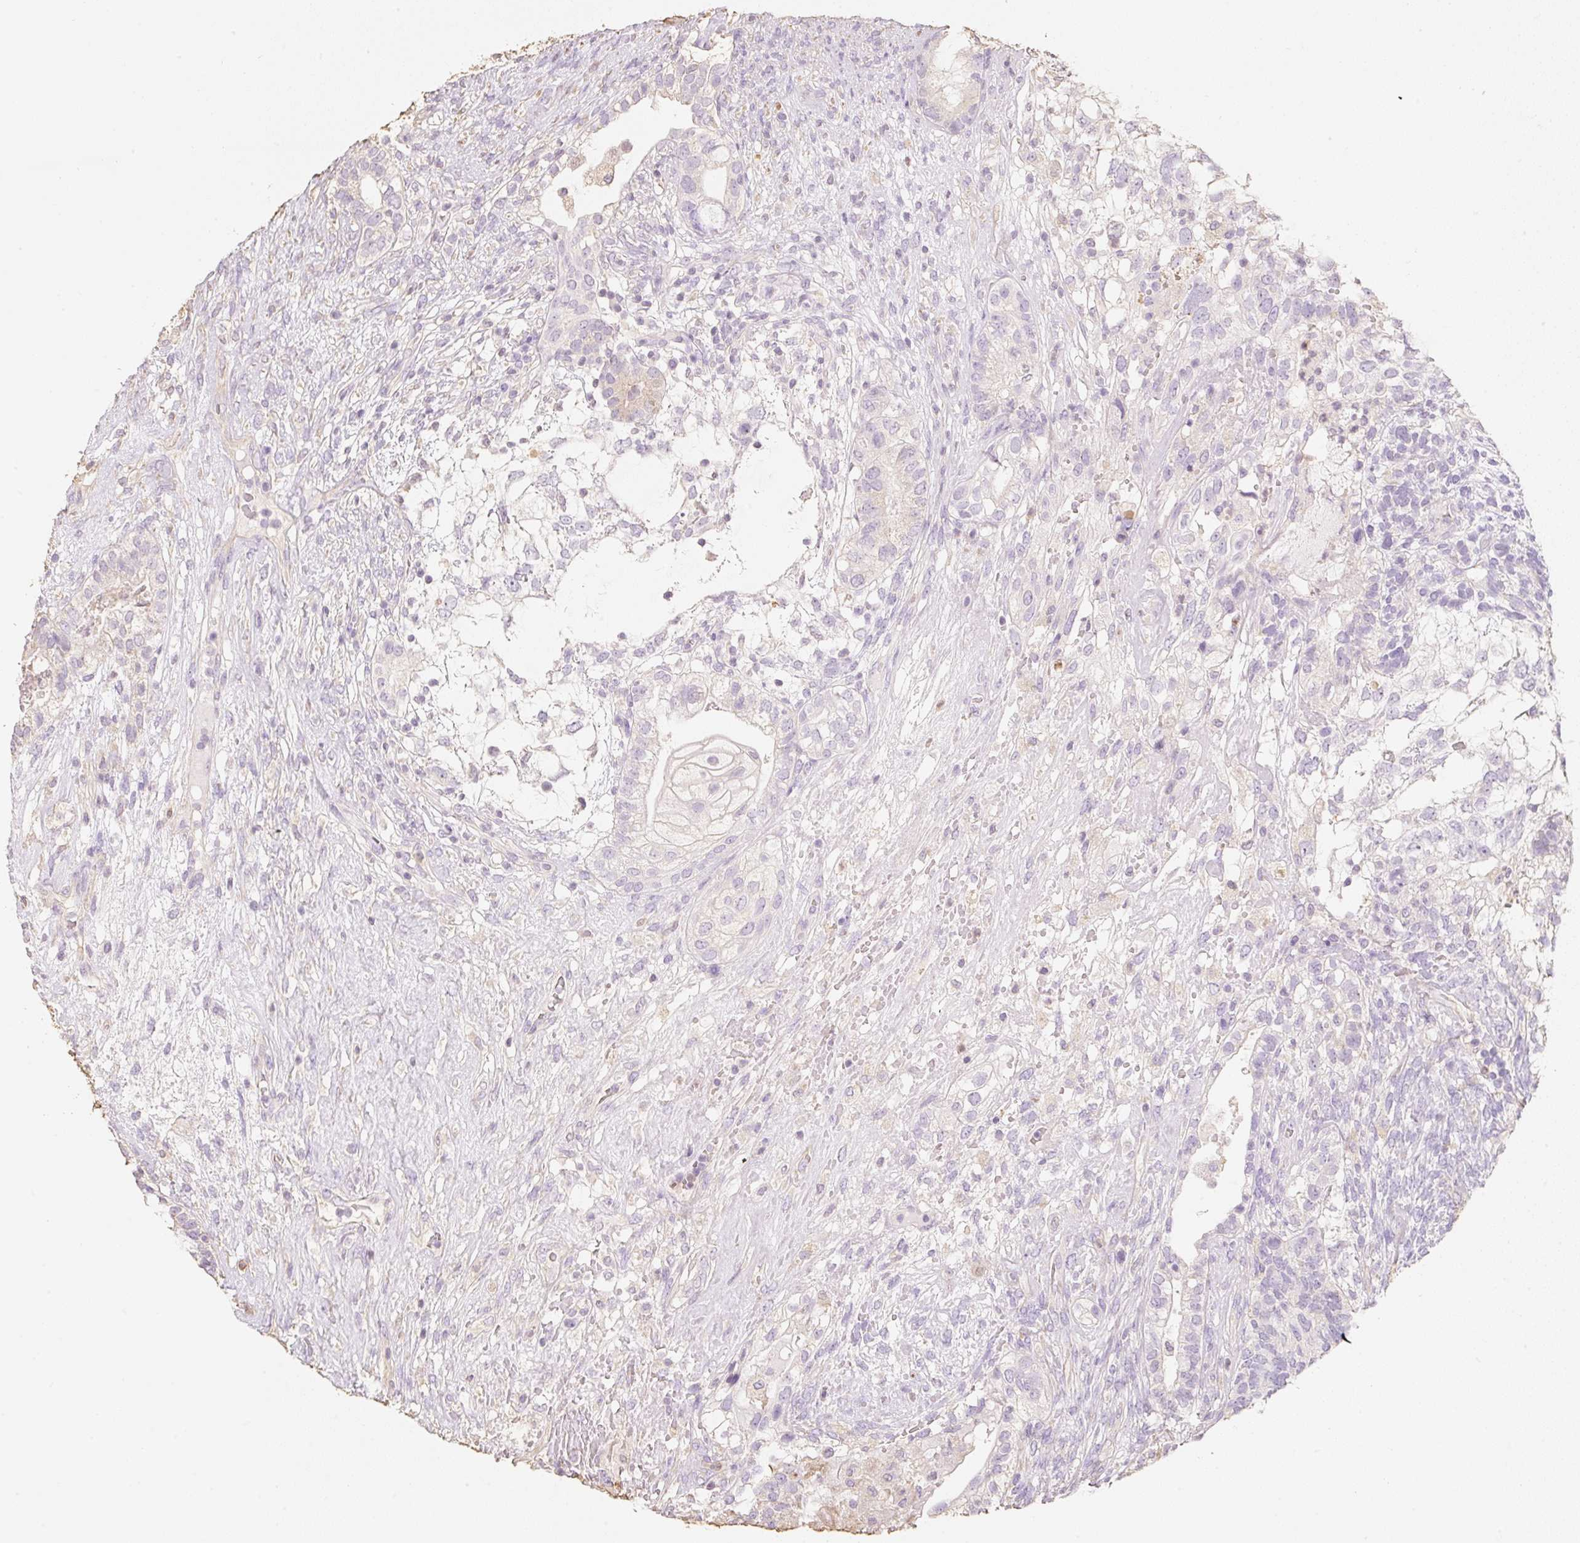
{"staining": {"intensity": "negative", "quantity": "none", "location": "none"}, "tissue": "testis cancer", "cell_type": "Tumor cells", "image_type": "cancer", "snomed": [{"axis": "morphology", "description": "Seminoma, NOS"}, {"axis": "morphology", "description": "Carcinoma, Embryonal, NOS"}, {"axis": "topography", "description": "Testis"}], "caption": "Immunohistochemical staining of human testis cancer (embryonal carcinoma) reveals no significant expression in tumor cells.", "gene": "MBOAT7", "patient": {"sex": "male", "age": 41}}